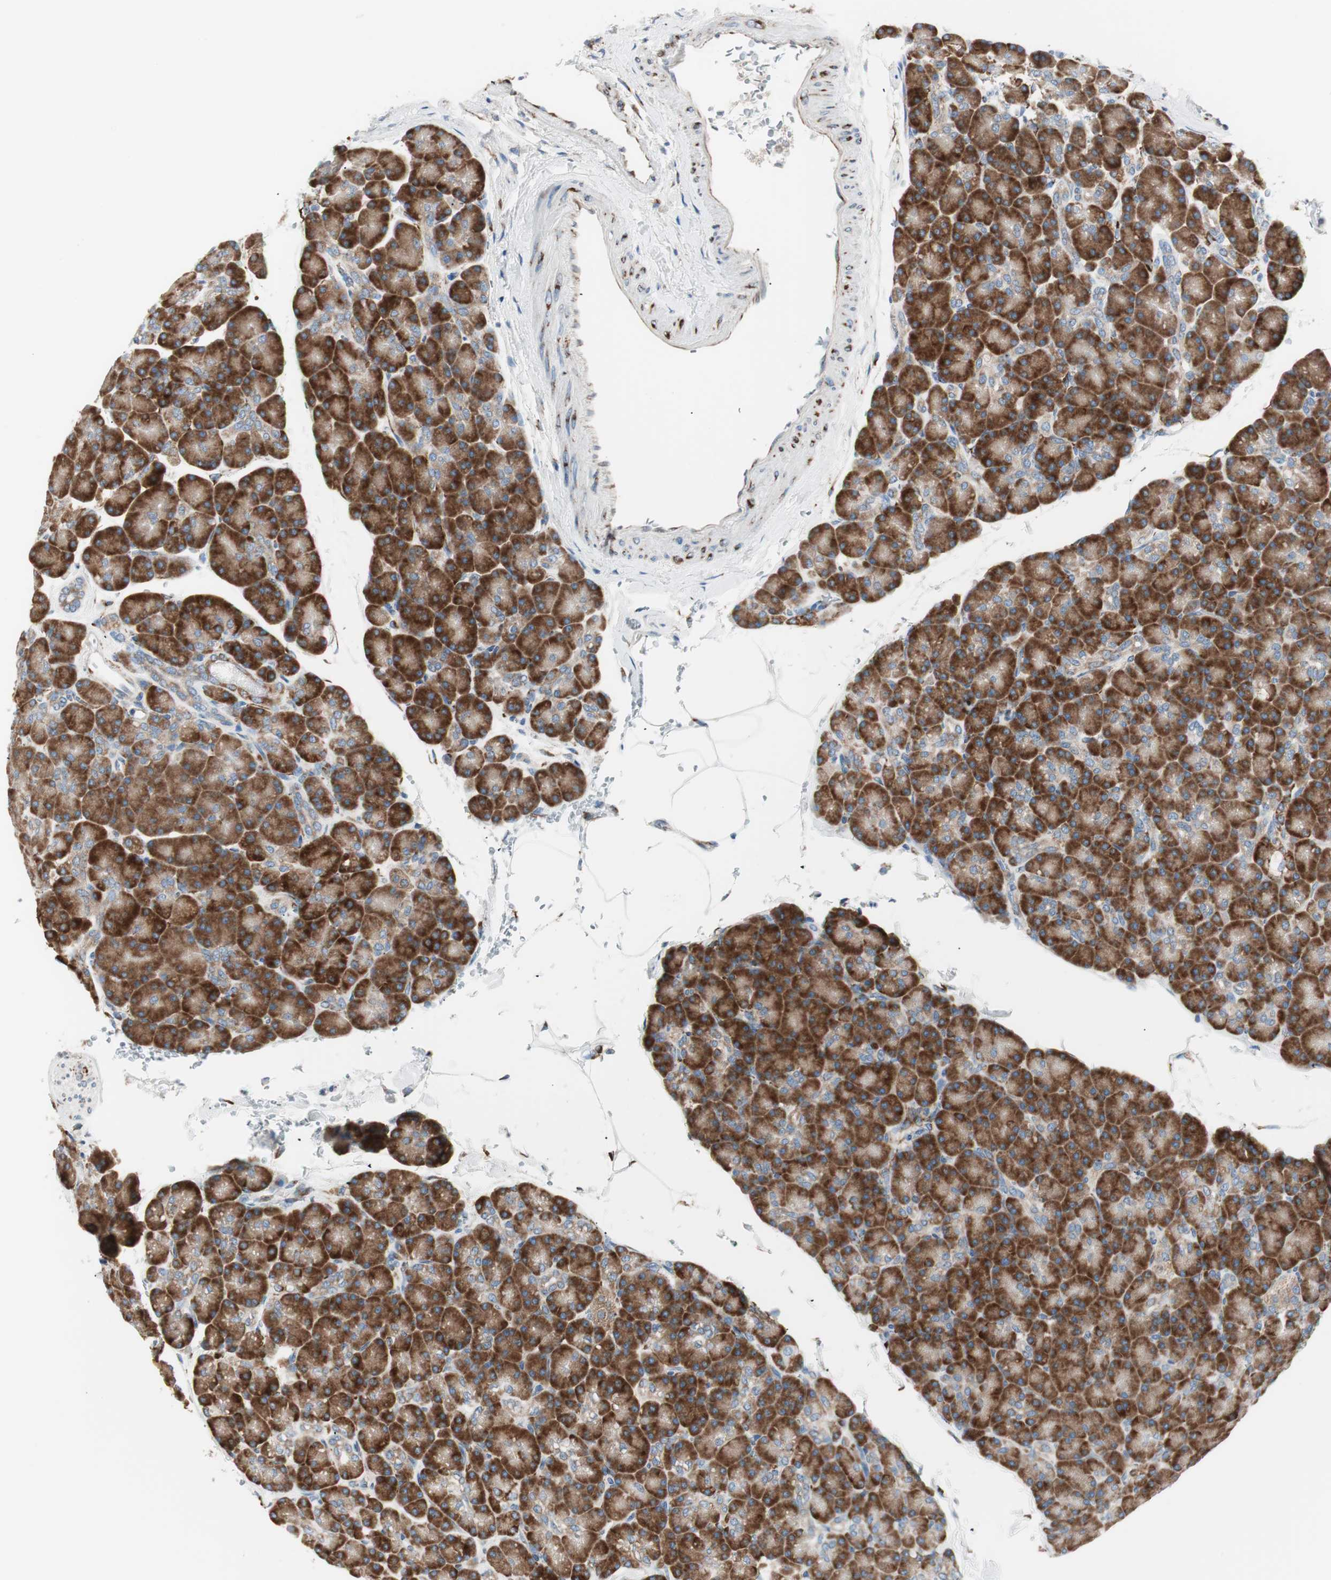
{"staining": {"intensity": "strong", "quantity": ">75%", "location": "cytoplasmic/membranous"}, "tissue": "pancreas", "cell_type": "Exocrine glandular cells", "image_type": "normal", "snomed": [{"axis": "morphology", "description": "Normal tissue, NOS"}, {"axis": "topography", "description": "Pancreas"}], "caption": "Strong cytoplasmic/membranous expression for a protein is appreciated in about >75% of exocrine glandular cells of normal pancreas using IHC.", "gene": "P4HTM", "patient": {"sex": "female", "age": 43}}